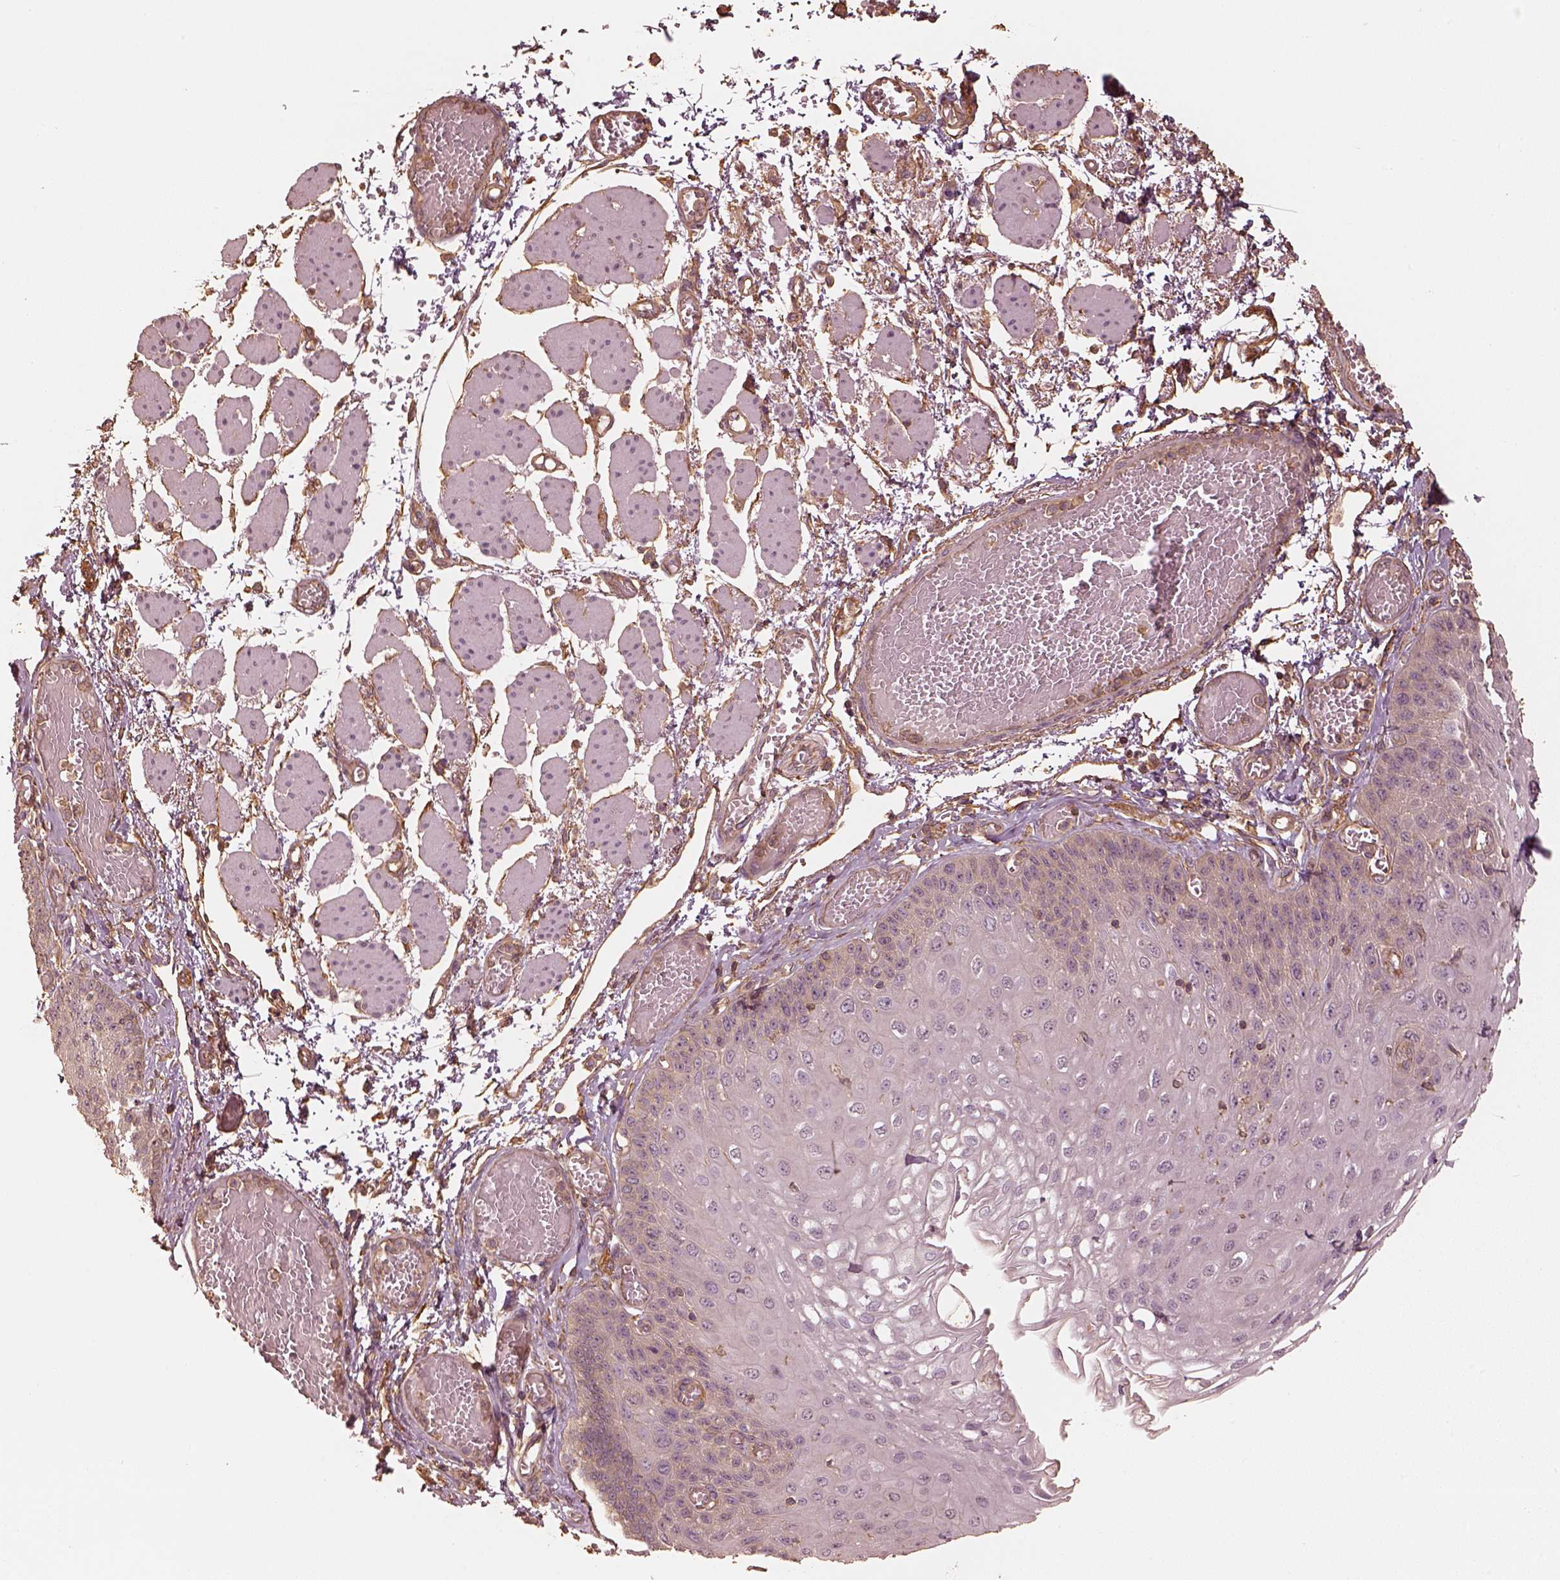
{"staining": {"intensity": "negative", "quantity": "none", "location": "none"}, "tissue": "esophagus", "cell_type": "Squamous epithelial cells", "image_type": "normal", "snomed": [{"axis": "morphology", "description": "Normal tissue, NOS"}, {"axis": "morphology", "description": "Adenocarcinoma, NOS"}, {"axis": "topography", "description": "Esophagus"}], "caption": "This histopathology image is of benign esophagus stained with immunohistochemistry (IHC) to label a protein in brown with the nuclei are counter-stained blue. There is no expression in squamous epithelial cells.", "gene": "WDR7", "patient": {"sex": "male", "age": 81}}